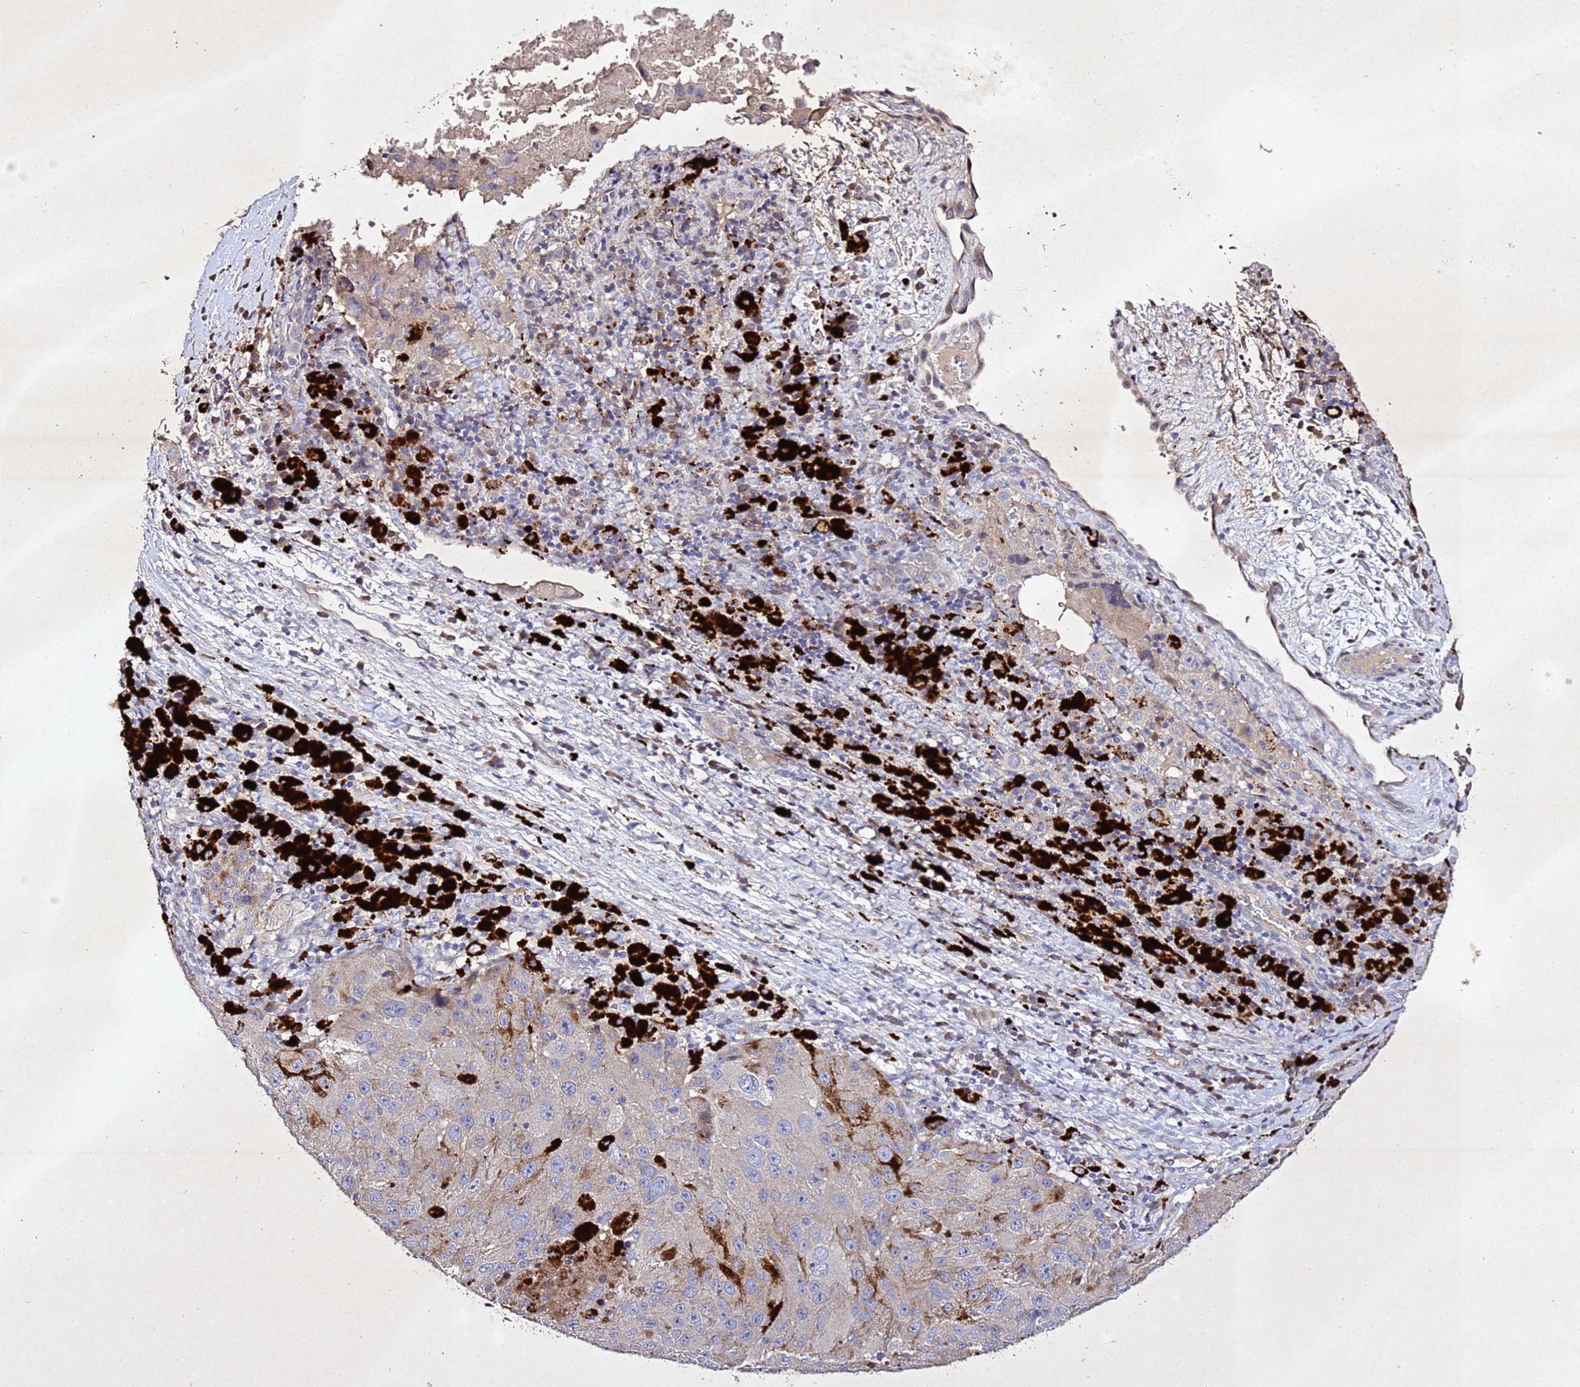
{"staining": {"intensity": "negative", "quantity": "none", "location": "none"}, "tissue": "melanoma", "cell_type": "Tumor cells", "image_type": "cancer", "snomed": [{"axis": "morphology", "description": "Malignant melanoma, Metastatic site"}, {"axis": "topography", "description": "Lymph node"}], "caption": "Histopathology image shows no significant protein positivity in tumor cells of melanoma.", "gene": "SV2B", "patient": {"sex": "male", "age": 62}}